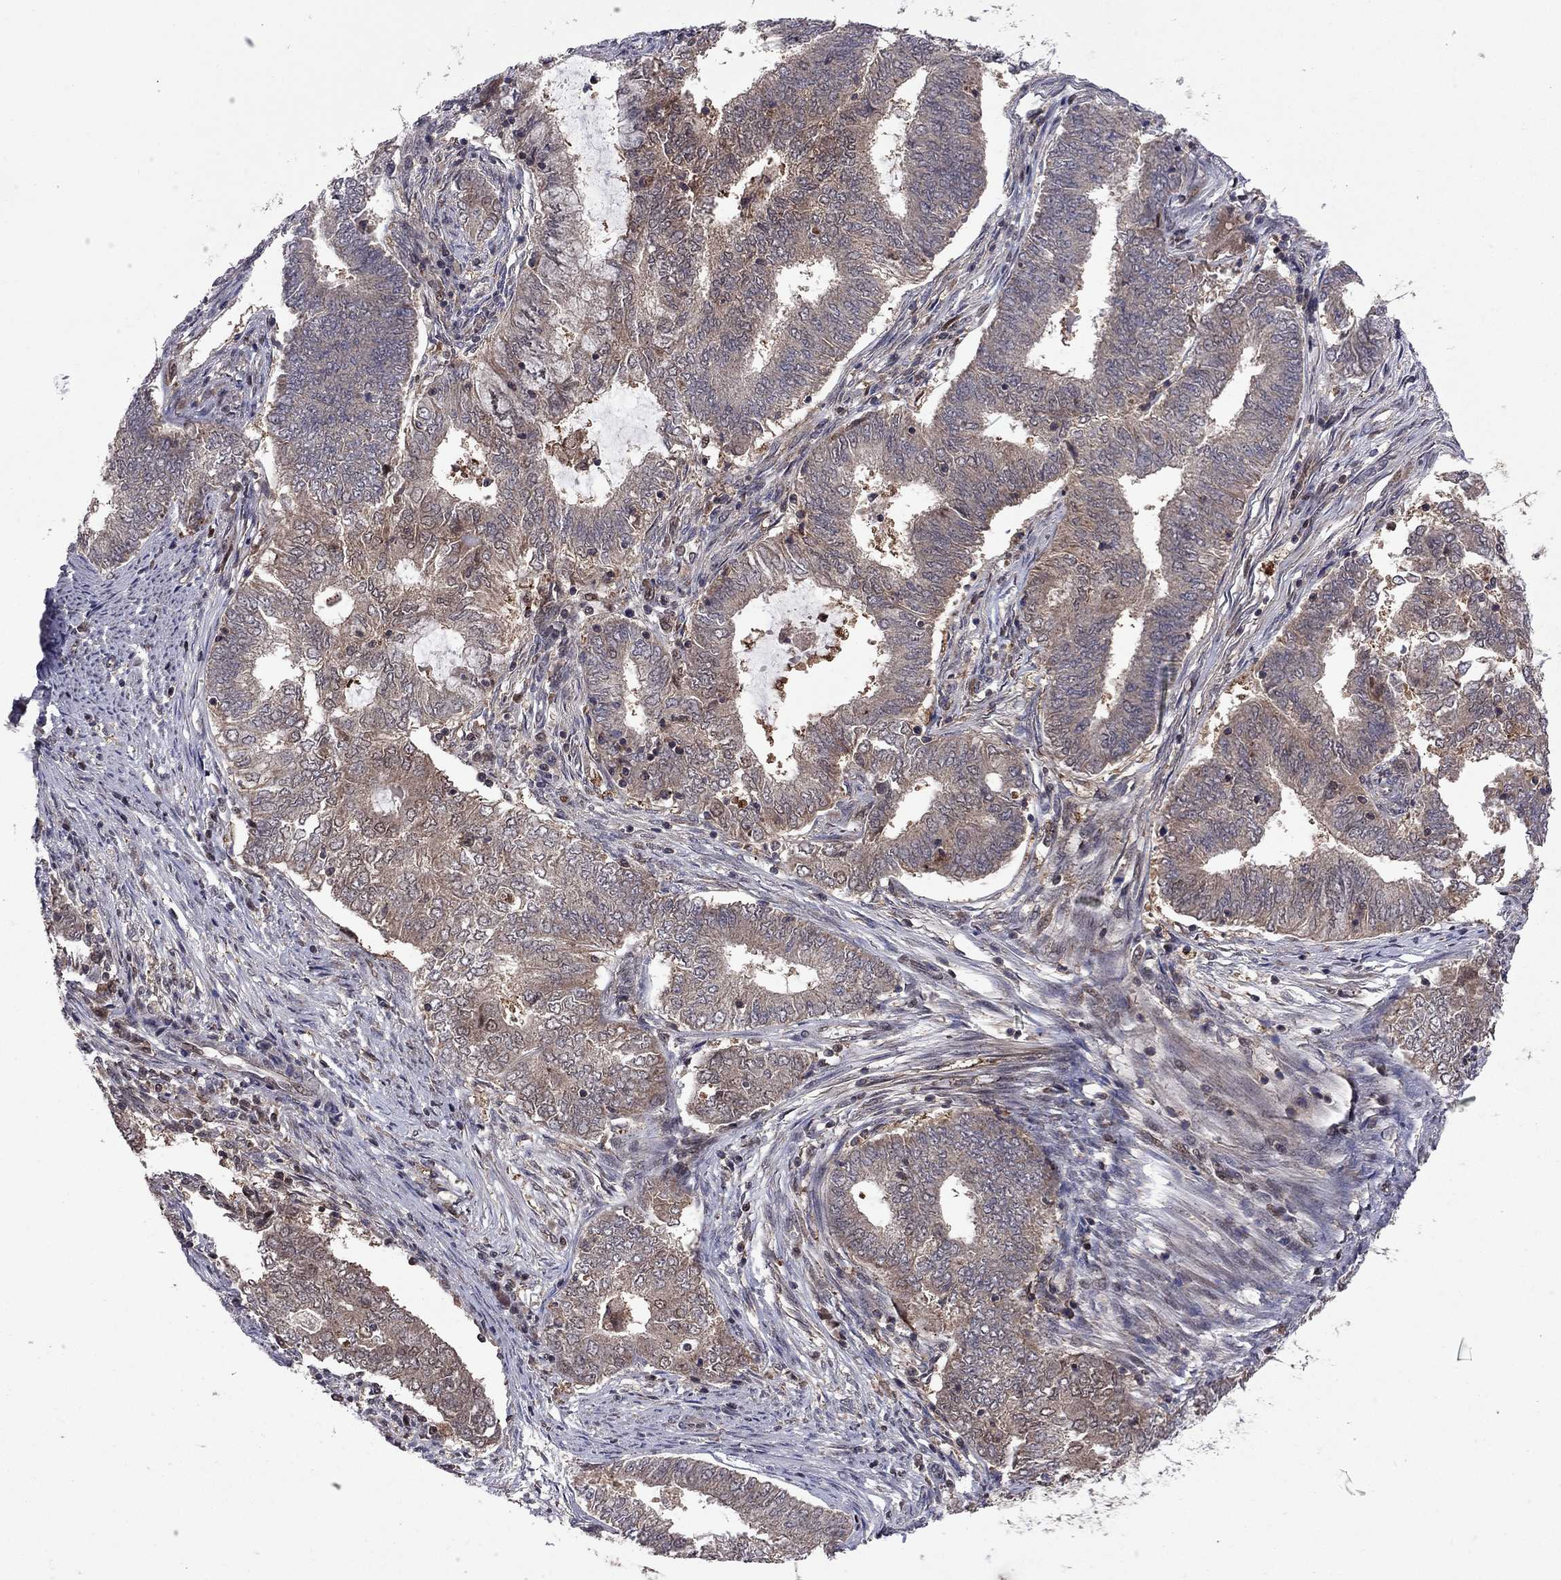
{"staining": {"intensity": "weak", "quantity": "25%-75%", "location": "cytoplasmic/membranous"}, "tissue": "endometrial cancer", "cell_type": "Tumor cells", "image_type": "cancer", "snomed": [{"axis": "morphology", "description": "Adenocarcinoma, NOS"}, {"axis": "topography", "description": "Endometrium"}], "caption": "Protein staining demonstrates weak cytoplasmic/membranous expression in approximately 25%-75% of tumor cells in endometrial cancer (adenocarcinoma).", "gene": "IPP", "patient": {"sex": "female", "age": 62}}